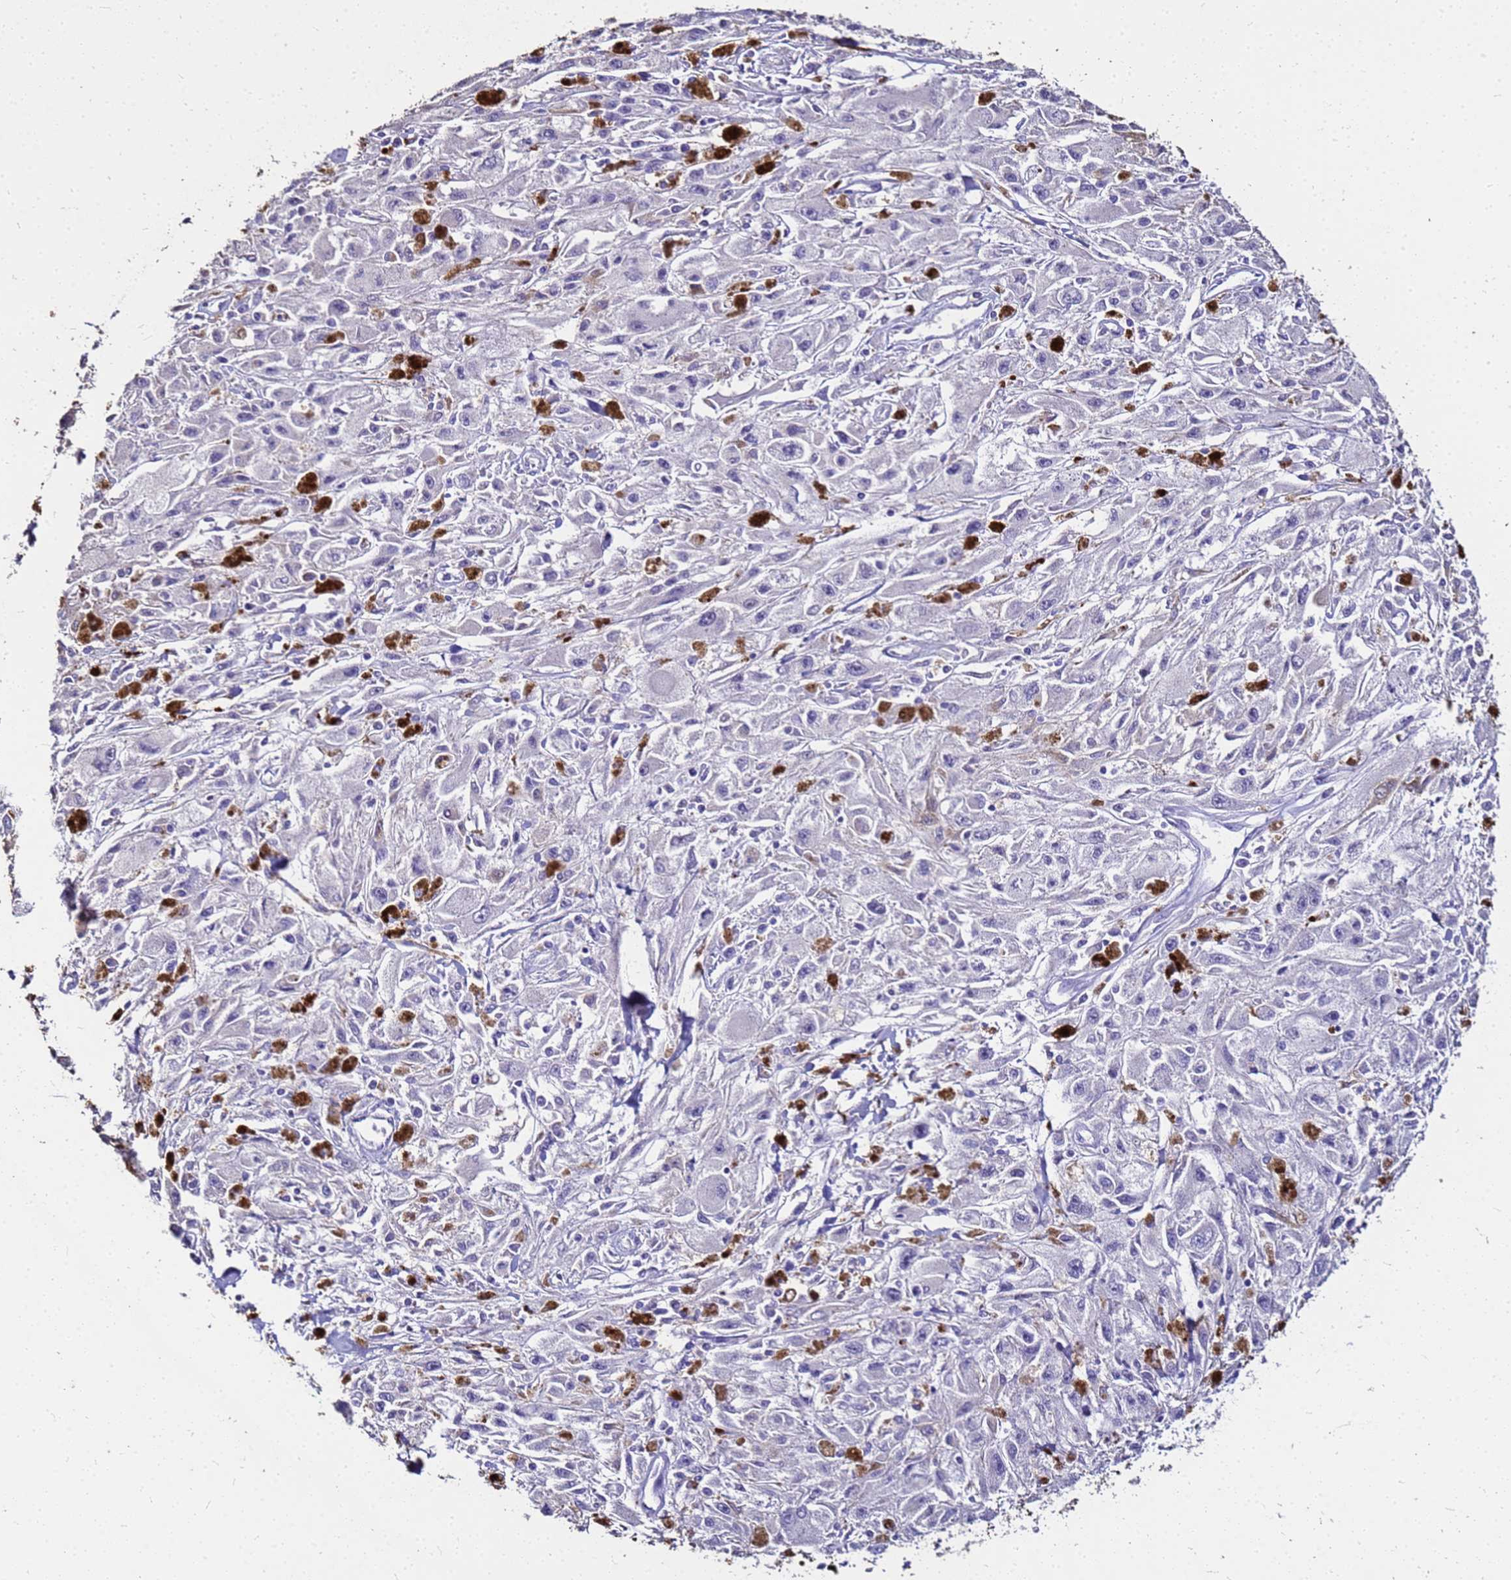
{"staining": {"intensity": "negative", "quantity": "none", "location": "none"}, "tissue": "melanoma", "cell_type": "Tumor cells", "image_type": "cancer", "snomed": [{"axis": "morphology", "description": "Malignant melanoma, Metastatic site"}, {"axis": "topography", "description": "Skin"}], "caption": "The photomicrograph exhibits no significant staining in tumor cells of malignant melanoma (metastatic site). (DAB (3,3'-diaminobenzidine) immunohistochemistry visualized using brightfield microscopy, high magnification).", "gene": "S100A2", "patient": {"sex": "male", "age": 53}}